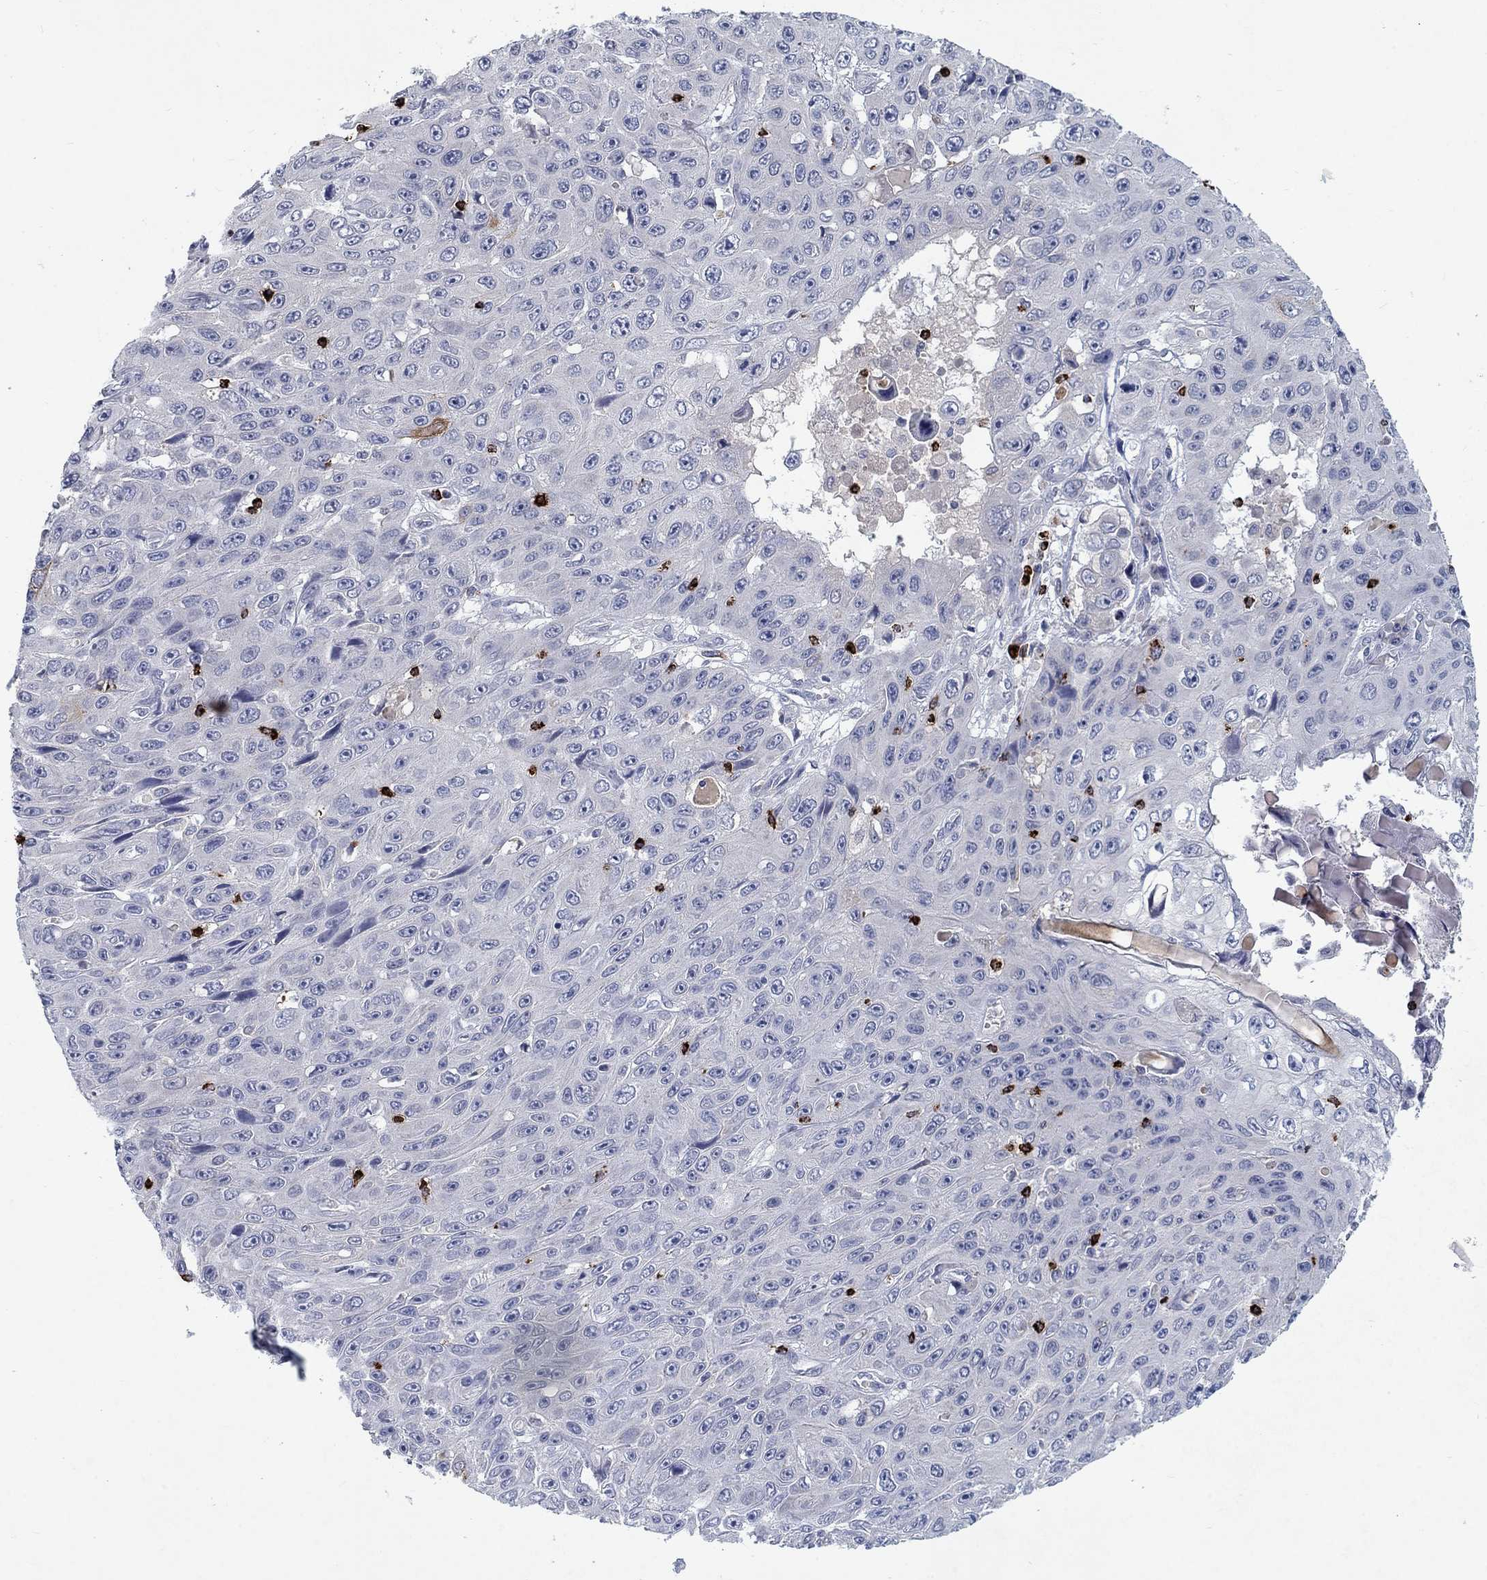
{"staining": {"intensity": "negative", "quantity": "none", "location": "none"}, "tissue": "skin cancer", "cell_type": "Tumor cells", "image_type": "cancer", "snomed": [{"axis": "morphology", "description": "Squamous cell carcinoma, NOS"}, {"axis": "topography", "description": "Skin"}], "caption": "Immunohistochemistry of human skin cancer (squamous cell carcinoma) exhibits no expression in tumor cells. (DAB (3,3'-diaminobenzidine) immunohistochemistry visualized using brightfield microscopy, high magnification).", "gene": "GZMA", "patient": {"sex": "male", "age": 82}}